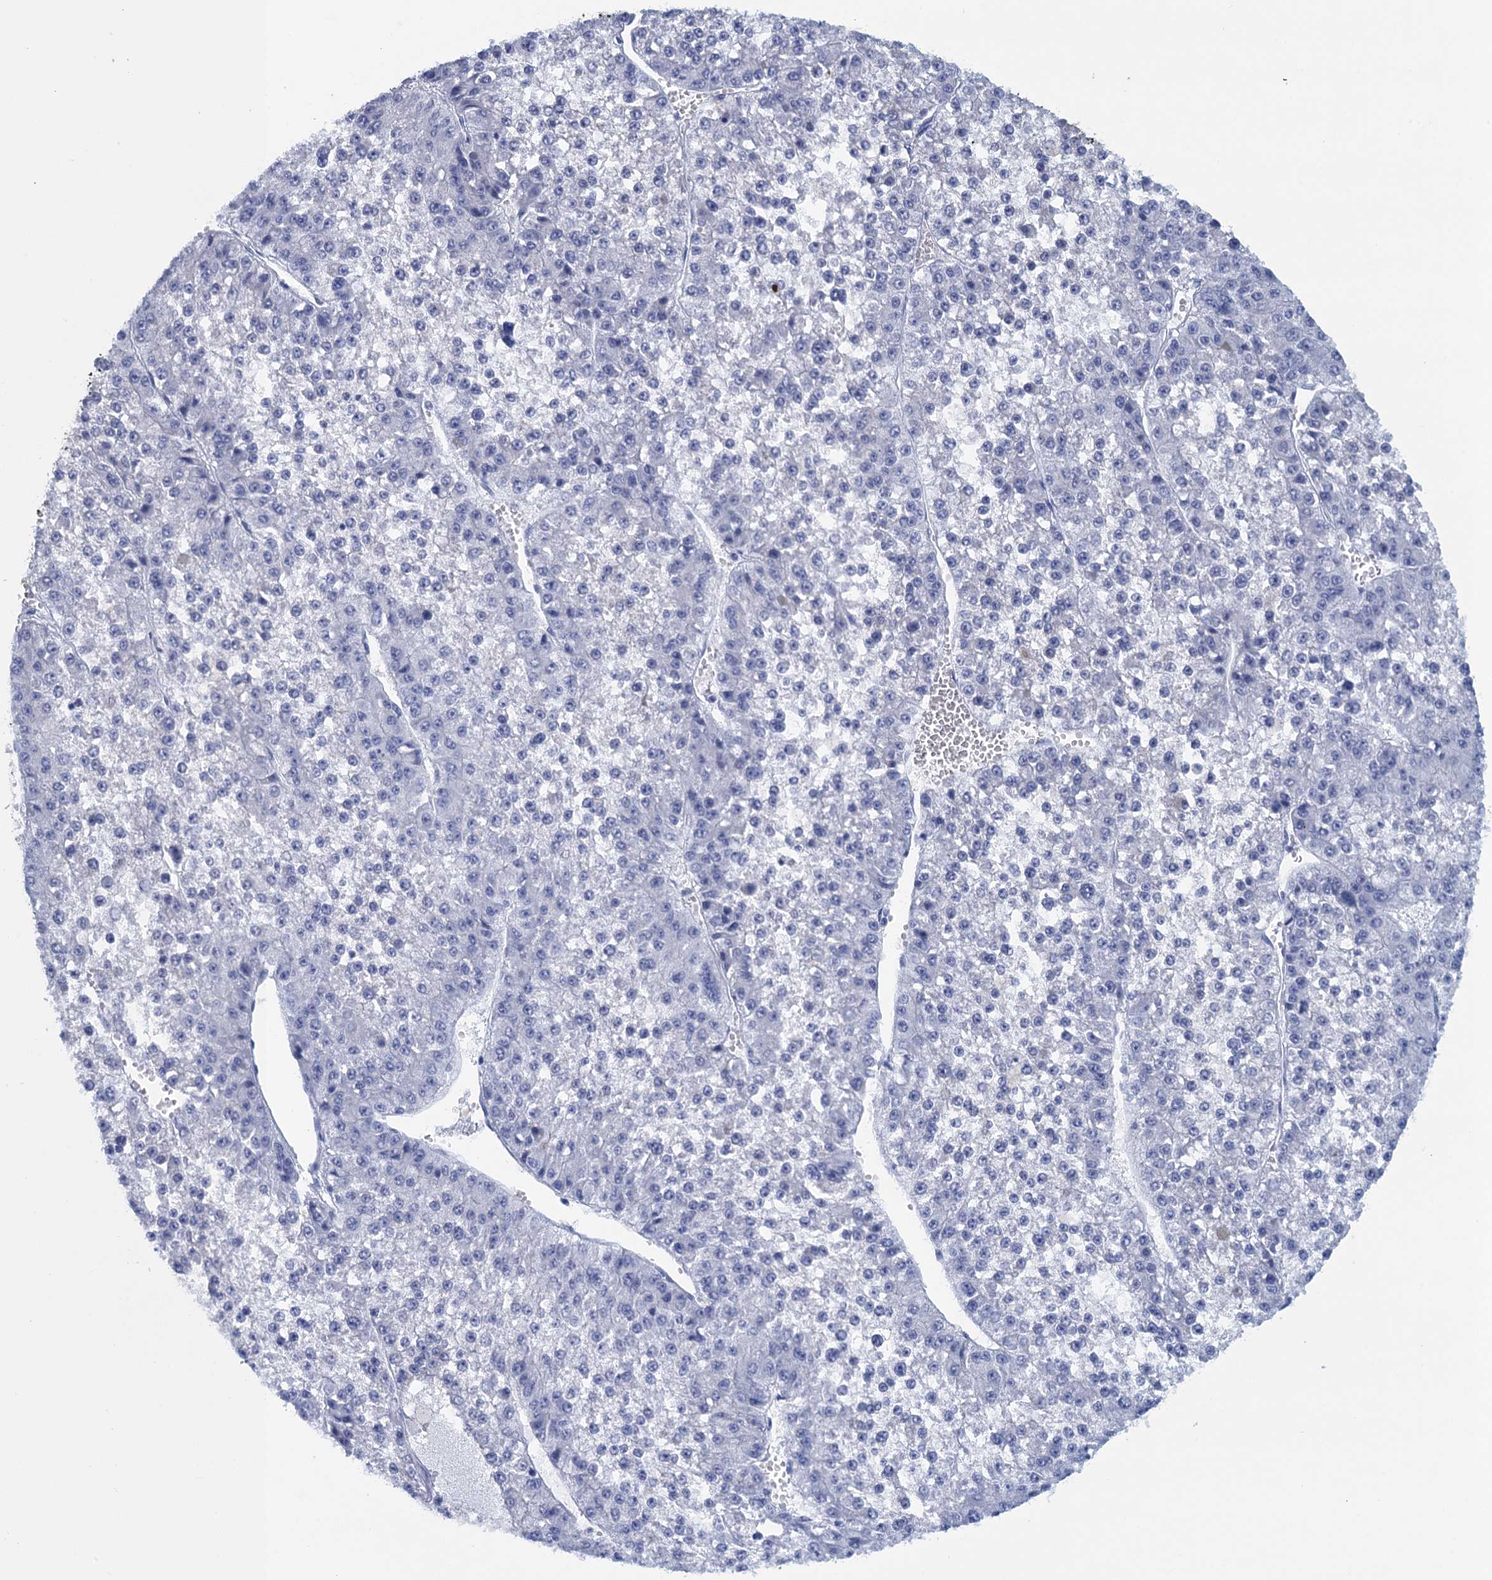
{"staining": {"intensity": "negative", "quantity": "none", "location": "none"}, "tissue": "liver cancer", "cell_type": "Tumor cells", "image_type": "cancer", "snomed": [{"axis": "morphology", "description": "Carcinoma, Hepatocellular, NOS"}, {"axis": "topography", "description": "Liver"}], "caption": "This is an immunohistochemistry (IHC) micrograph of hepatocellular carcinoma (liver). There is no positivity in tumor cells.", "gene": "SCEL", "patient": {"sex": "female", "age": 73}}